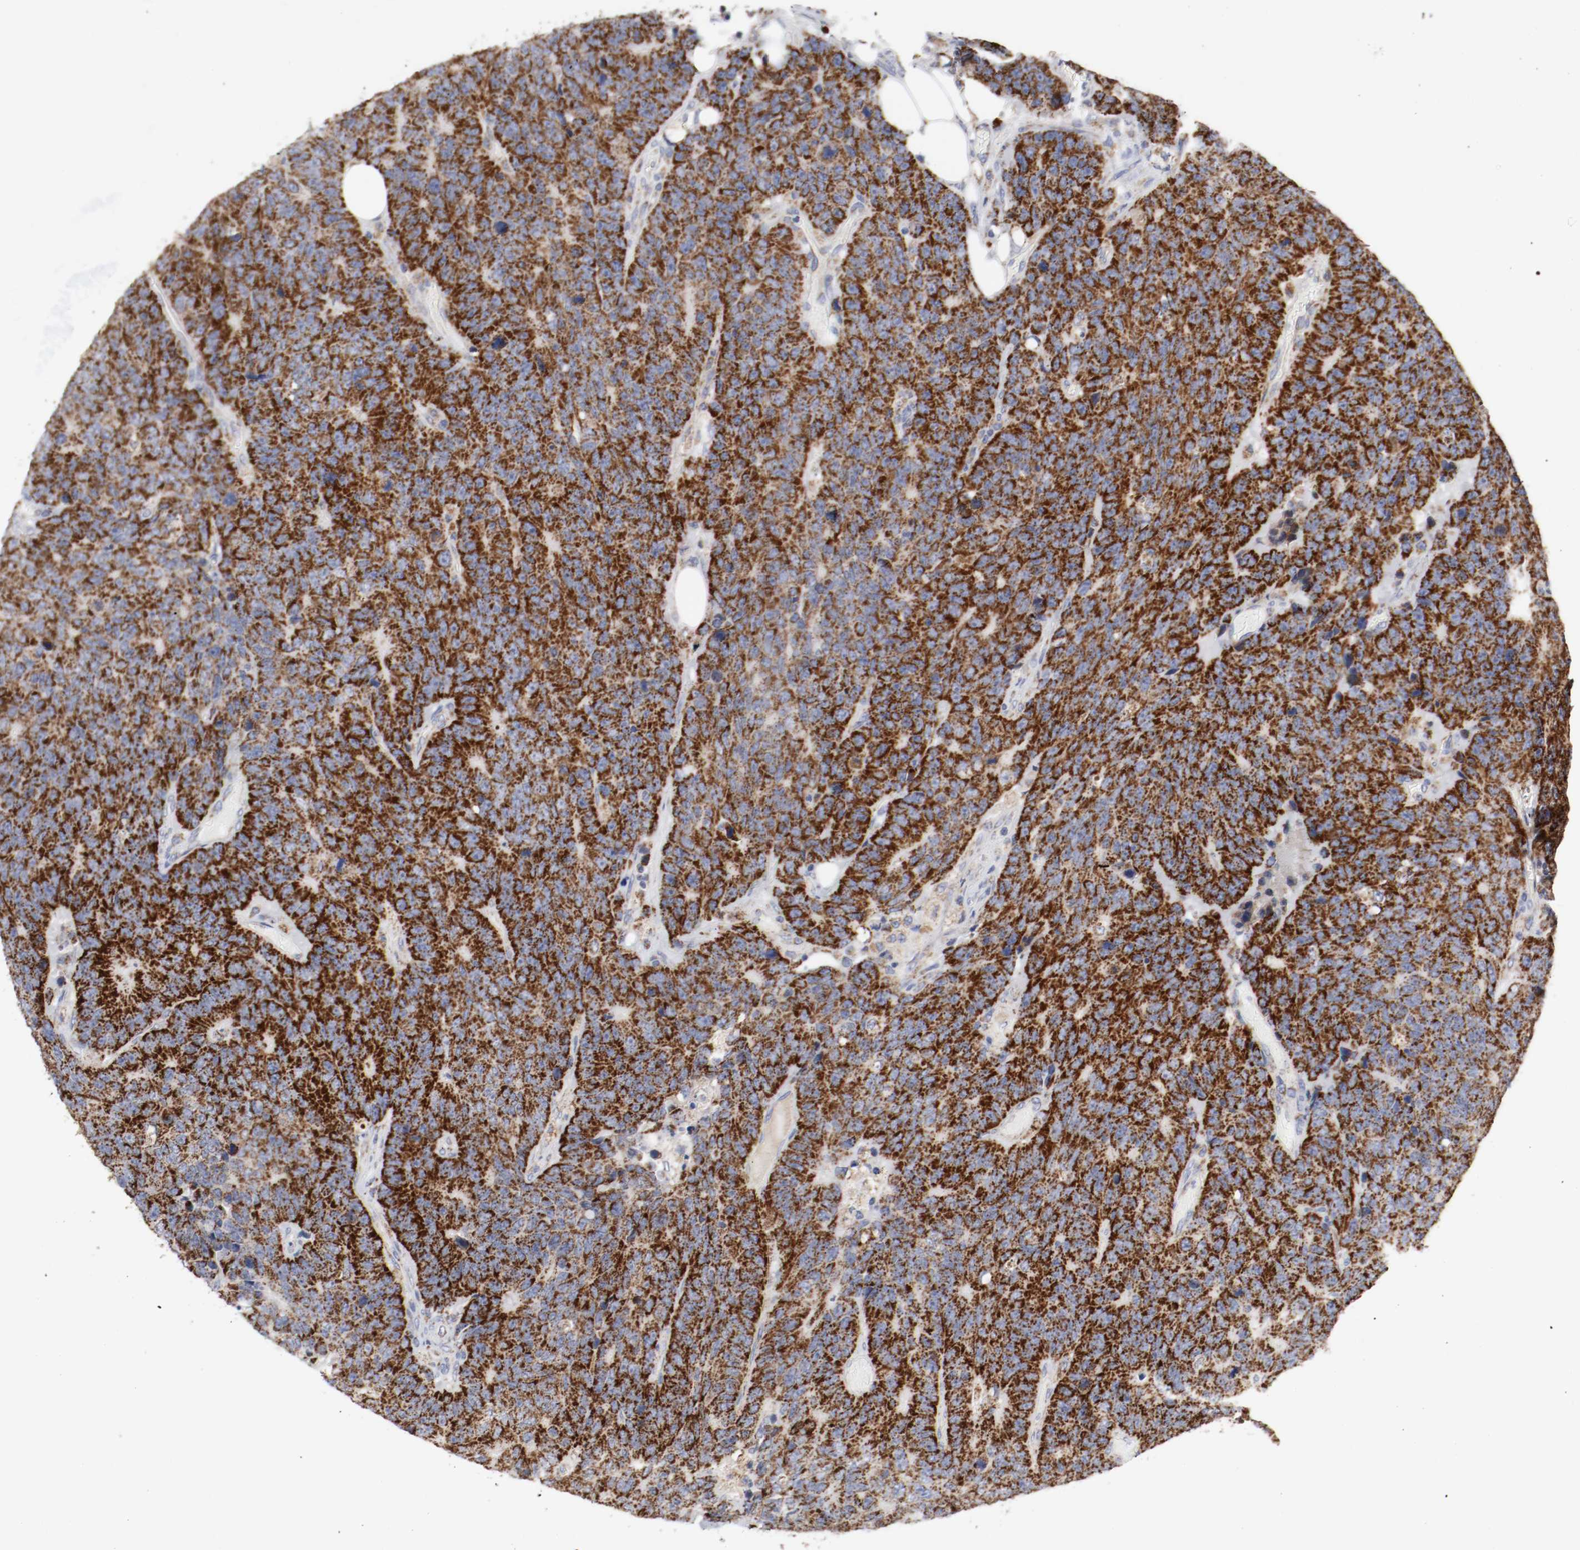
{"staining": {"intensity": "strong", "quantity": ">75%", "location": "cytoplasmic/membranous"}, "tissue": "colorectal cancer", "cell_type": "Tumor cells", "image_type": "cancer", "snomed": [{"axis": "morphology", "description": "Adenocarcinoma, NOS"}, {"axis": "topography", "description": "Colon"}], "caption": "This is an image of immunohistochemistry staining of colorectal cancer (adenocarcinoma), which shows strong expression in the cytoplasmic/membranous of tumor cells.", "gene": "AFG3L2", "patient": {"sex": "female", "age": 86}}